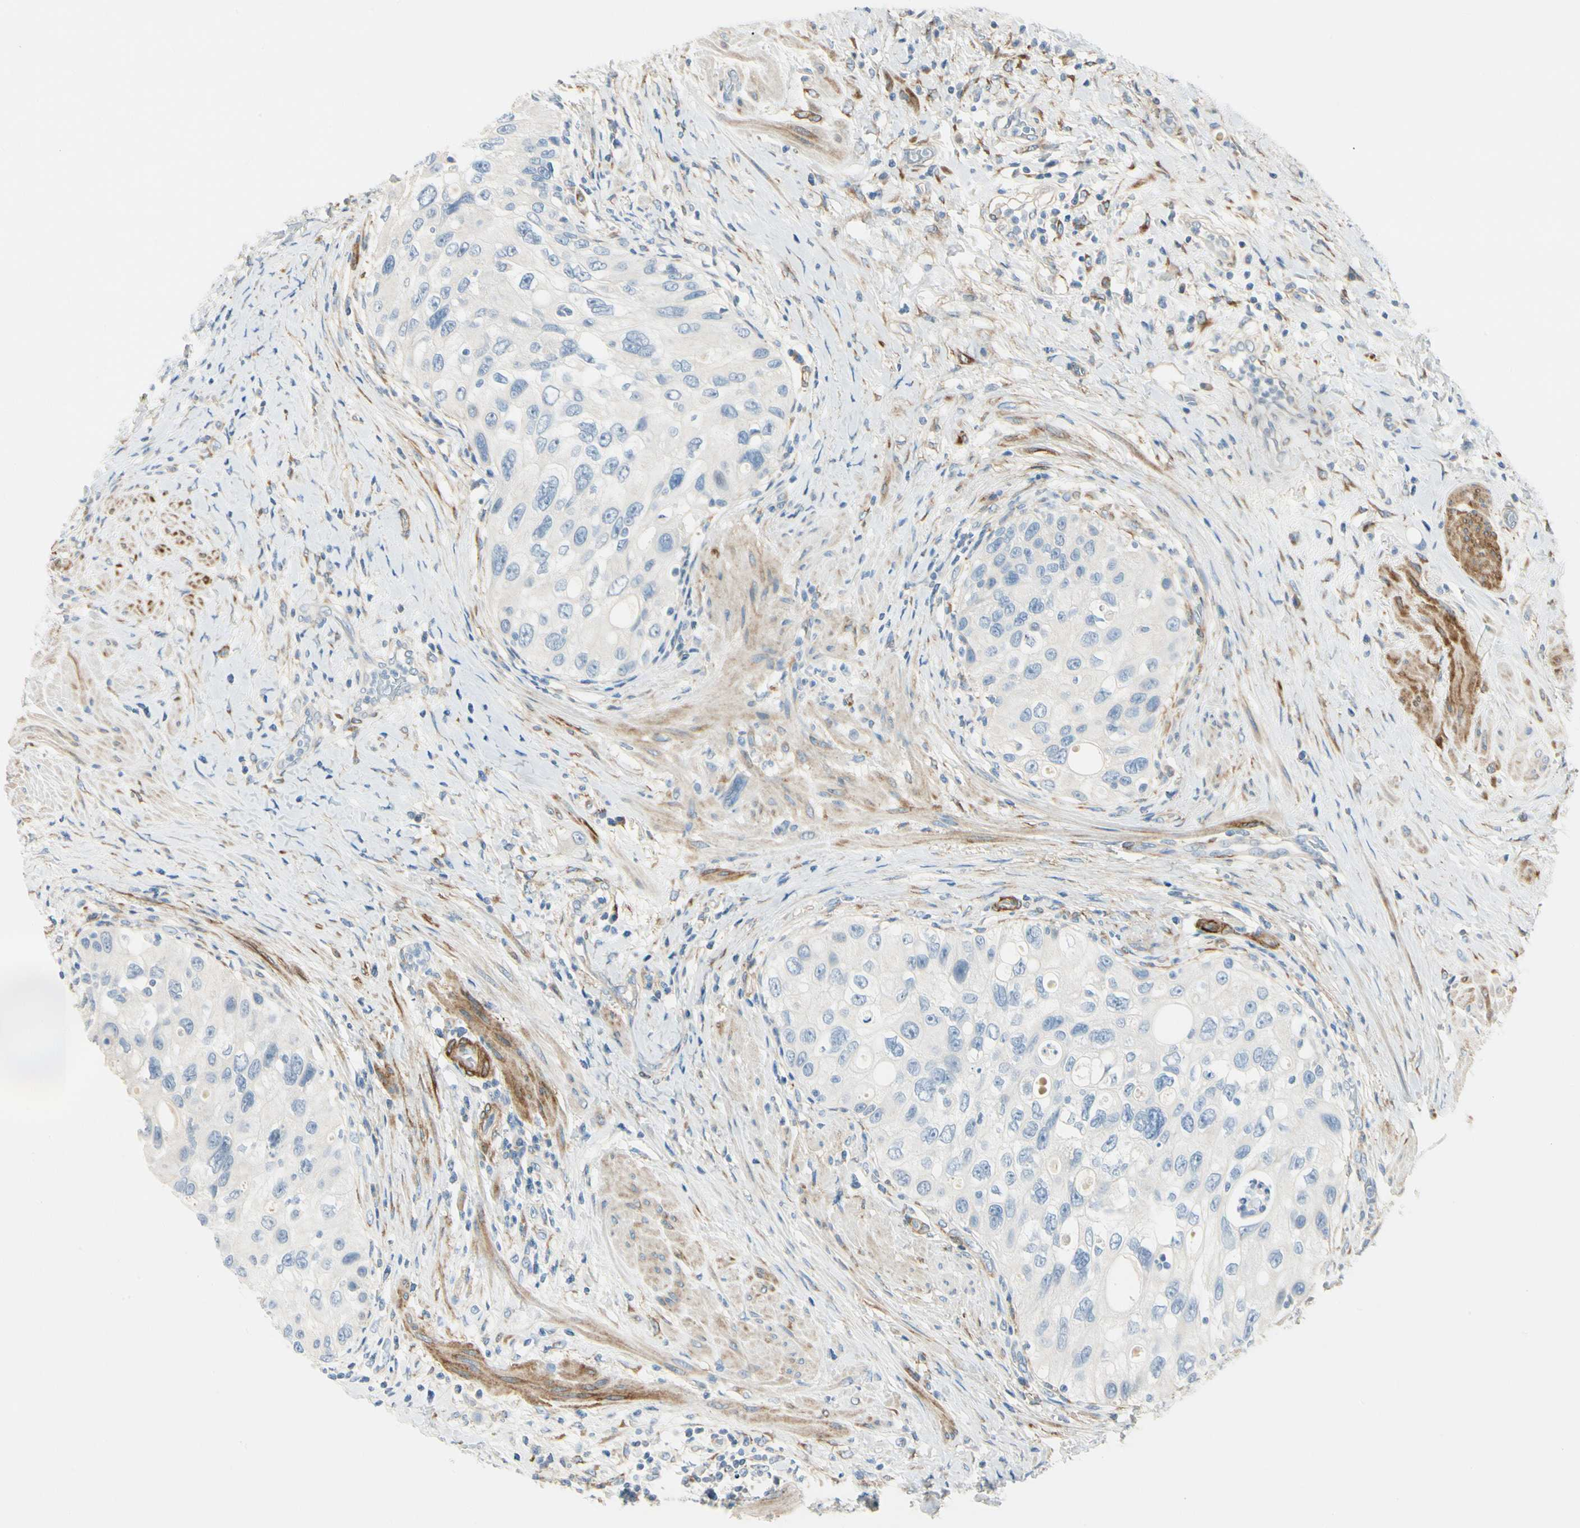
{"staining": {"intensity": "negative", "quantity": "none", "location": "none"}, "tissue": "urothelial cancer", "cell_type": "Tumor cells", "image_type": "cancer", "snomed": [{"axis": "morphology", "description": "Urothelial carcinoma, High grade"}, {"axis": "topography", "description": "Urinary bladder"}], "caption": "A high-resolution histopathology image shows IHC staining of urothelial carcinoma (high-grade), which exhibits no significant positivity in tumor cells.", "gene": "AMPH", "patient": {"sex": "female", "age": 56}}